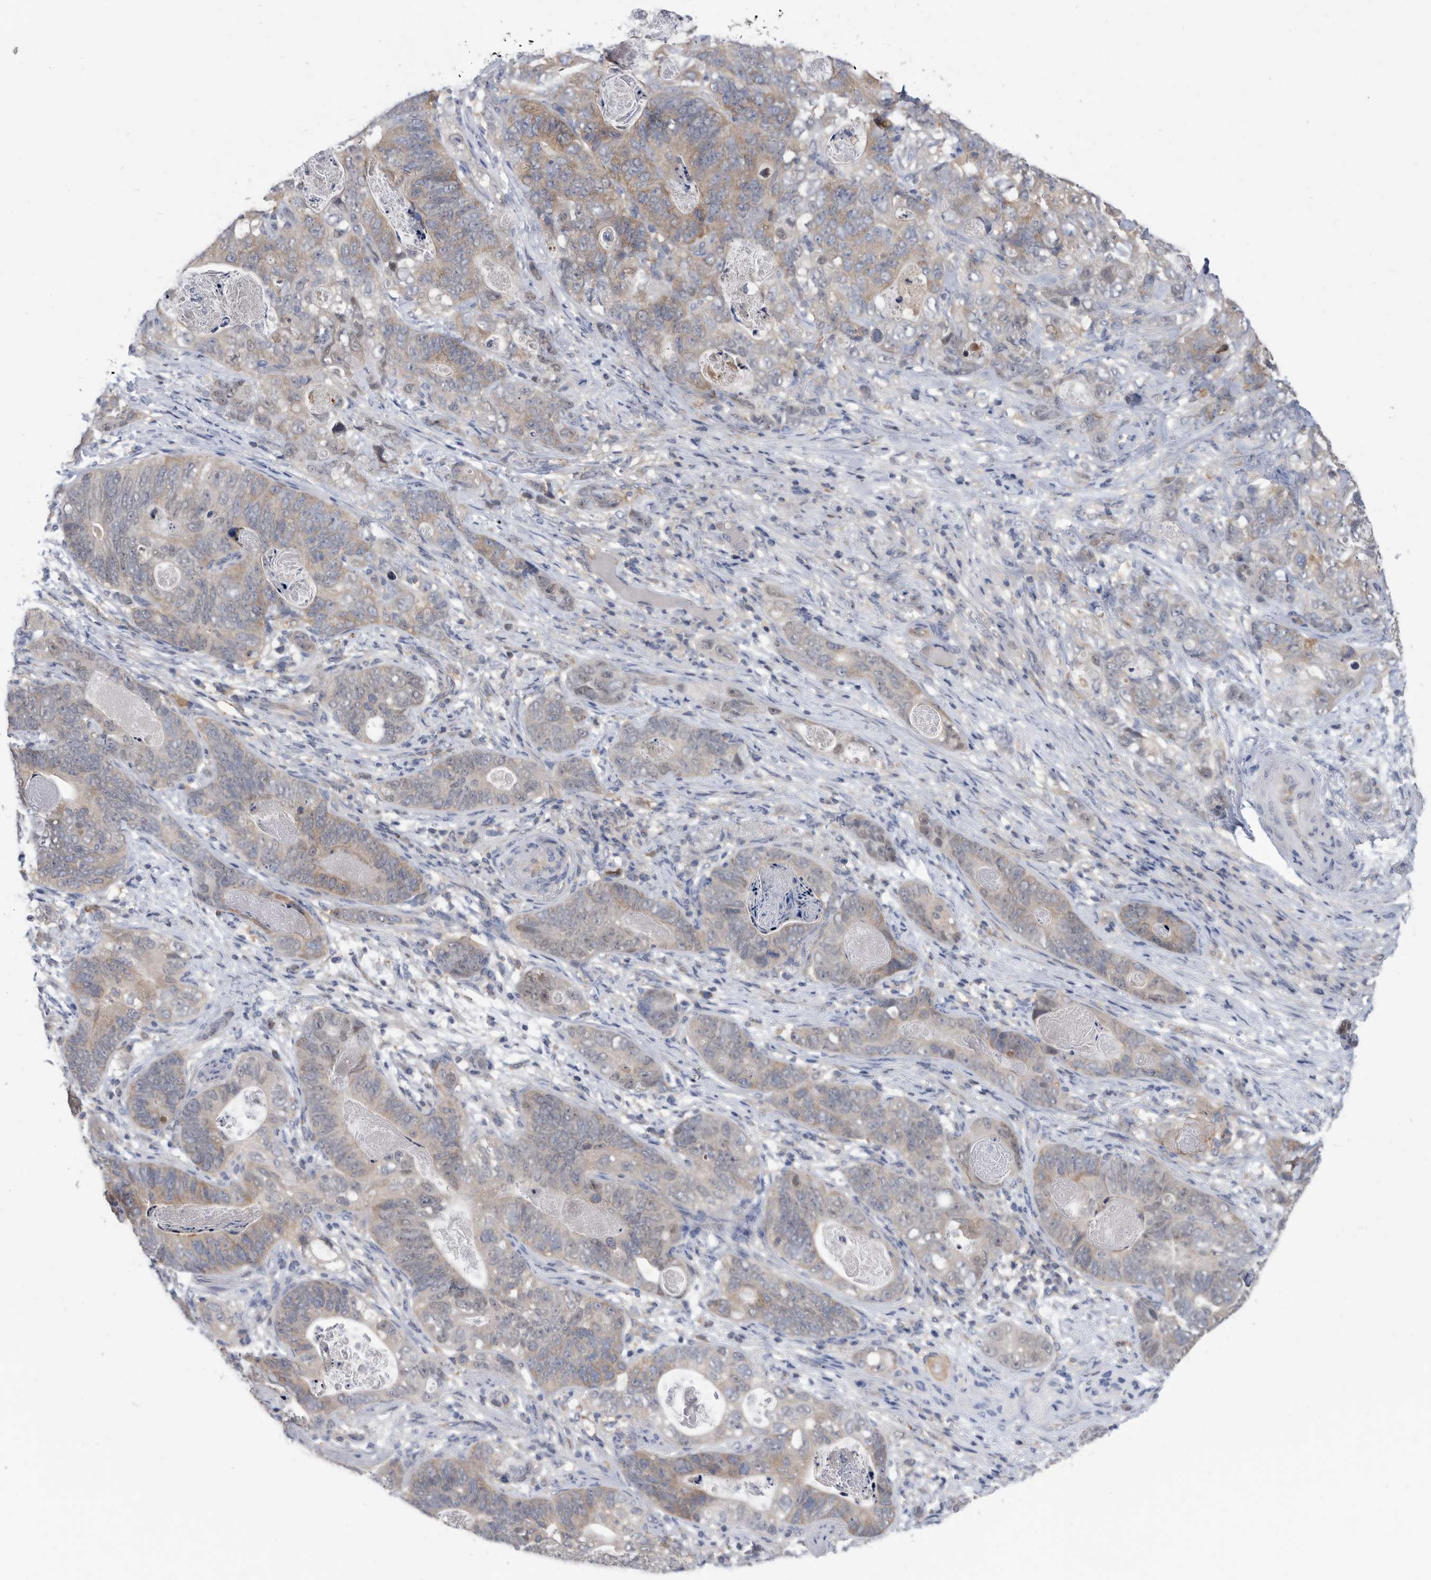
{"staining": {"intensity": "weak", "quantity": ">75%", "location": "cytoplasmic/membranous"}, "tissue": "stomach cancer", "cell_type": "Tumor cells", "image_type": "cancer", "snomed": [{"axis": "morphology", "description": "Normal tissue, NOS"}, {"axis": "morphology", "description": "Adenocarcinoma, NOS"}, {"axis": "topography", "description": "Stomach"}], "caption": "Immunohistochemistry photomicrograph of neoplastic tissue: stomach adenocarcinoma stained using immunohistochemistry exhibits low levels of weak protein expression localized specifically in the cytoplasmic/membranous of tumor cells, appearing as a cytoplasmic/membranous brown color.", "gene": "CCT4", "patient": {"sex": "female", "age": 89}}